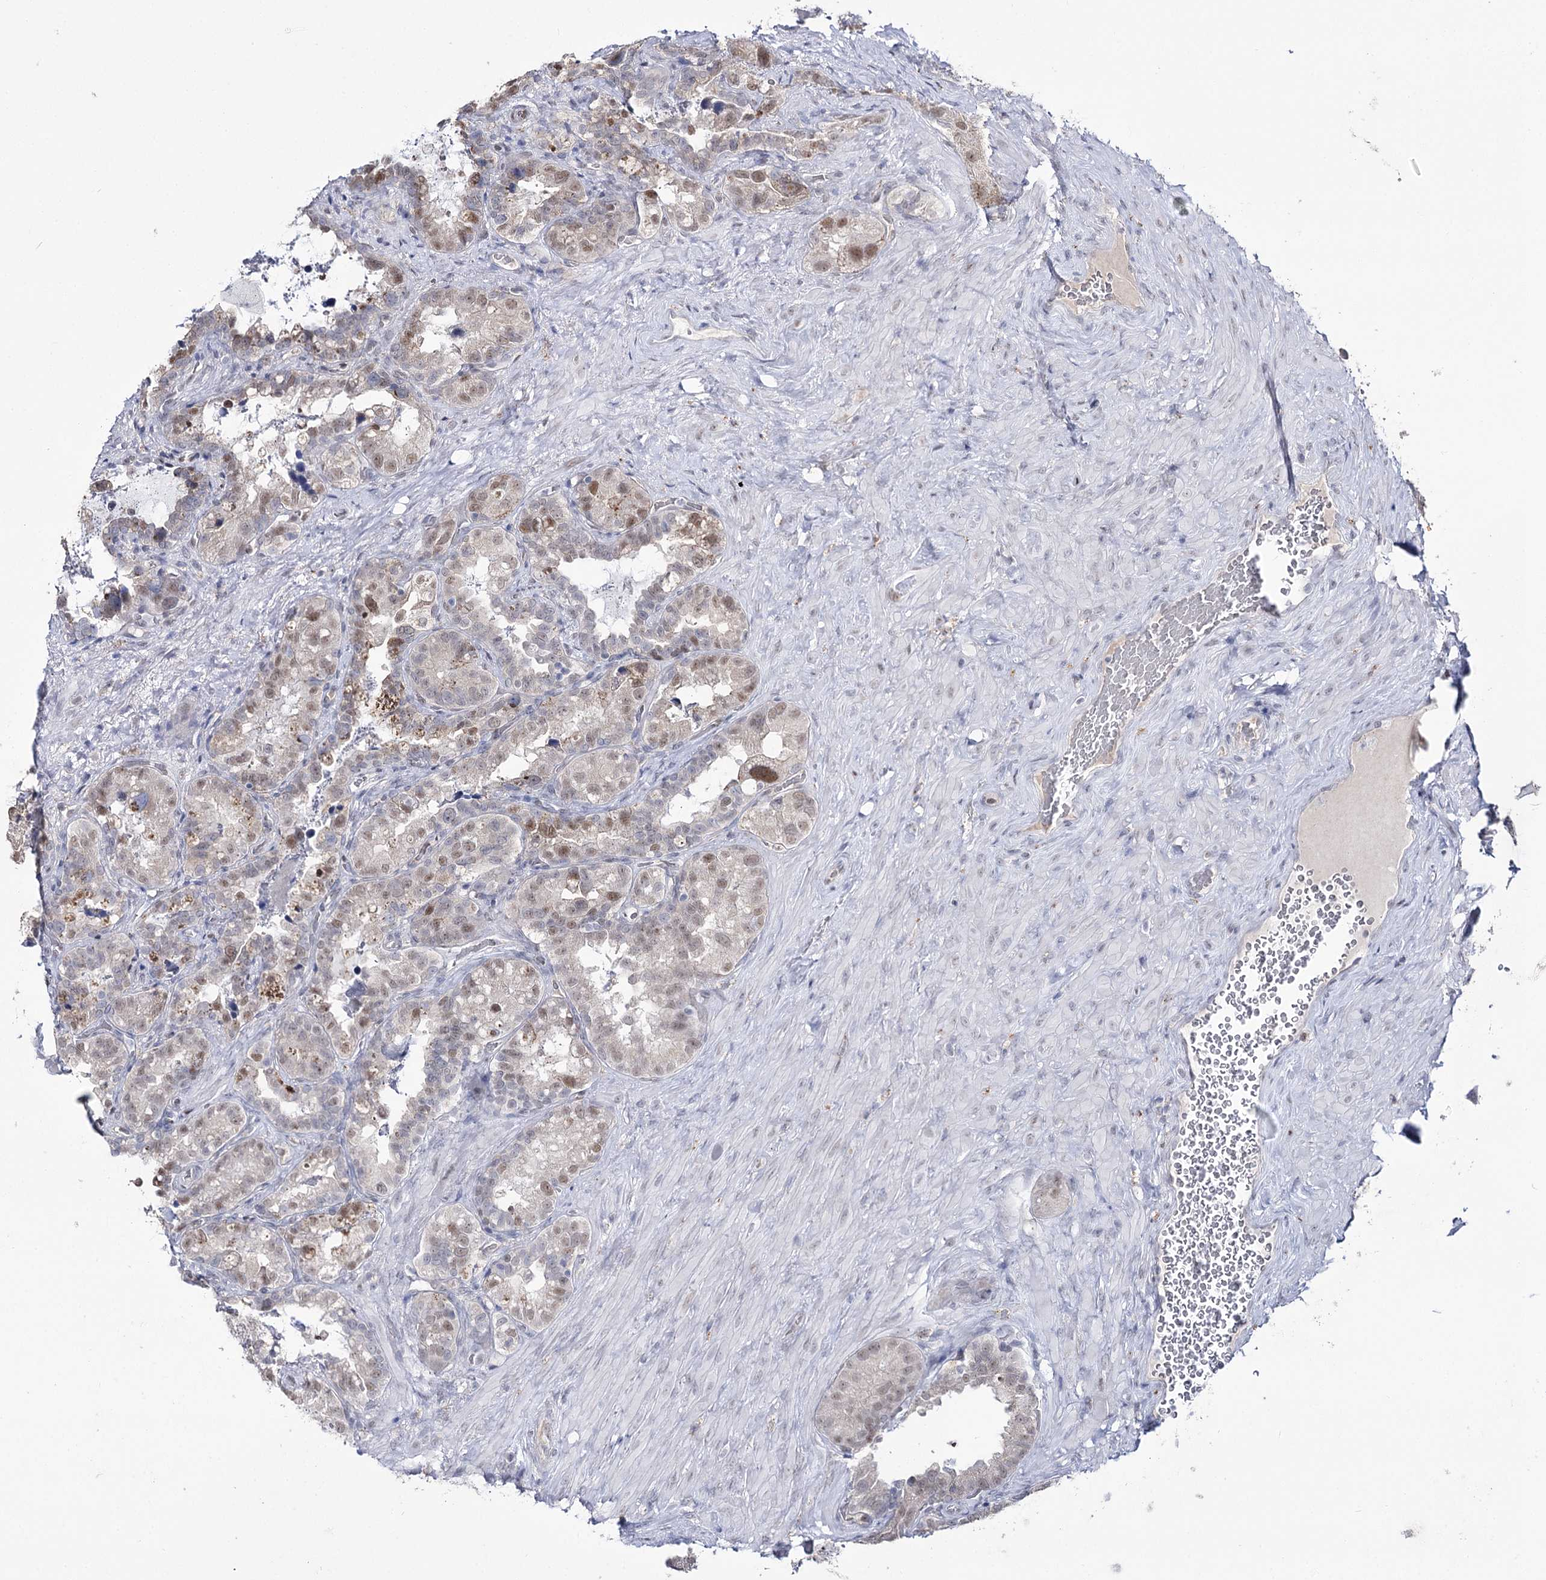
{"staining": {"intensity": "moderate", "quantity": "25%-75%", "location": "nuclear"}, "tissue": "seminal vesicle", "cell_type": "Glandular cells", "image_type": "normal", "snomed": [{"axis": "morphology", "description": "Normal tissue, NOS"}, {"axis": "topography", "description": "Seminal veicle"}, {"axis": "topography", "description": "Peripheral nerve tissue"}], "caption": "A photomicrograph showing moderate nuclear expression in approximately 25%-75% of glandular cells in benign seminal vesicle, as visualized by brown immunohistochemical staining.", "gene": "VGLL4", "patient": {"sex": "male", "age": 67}}